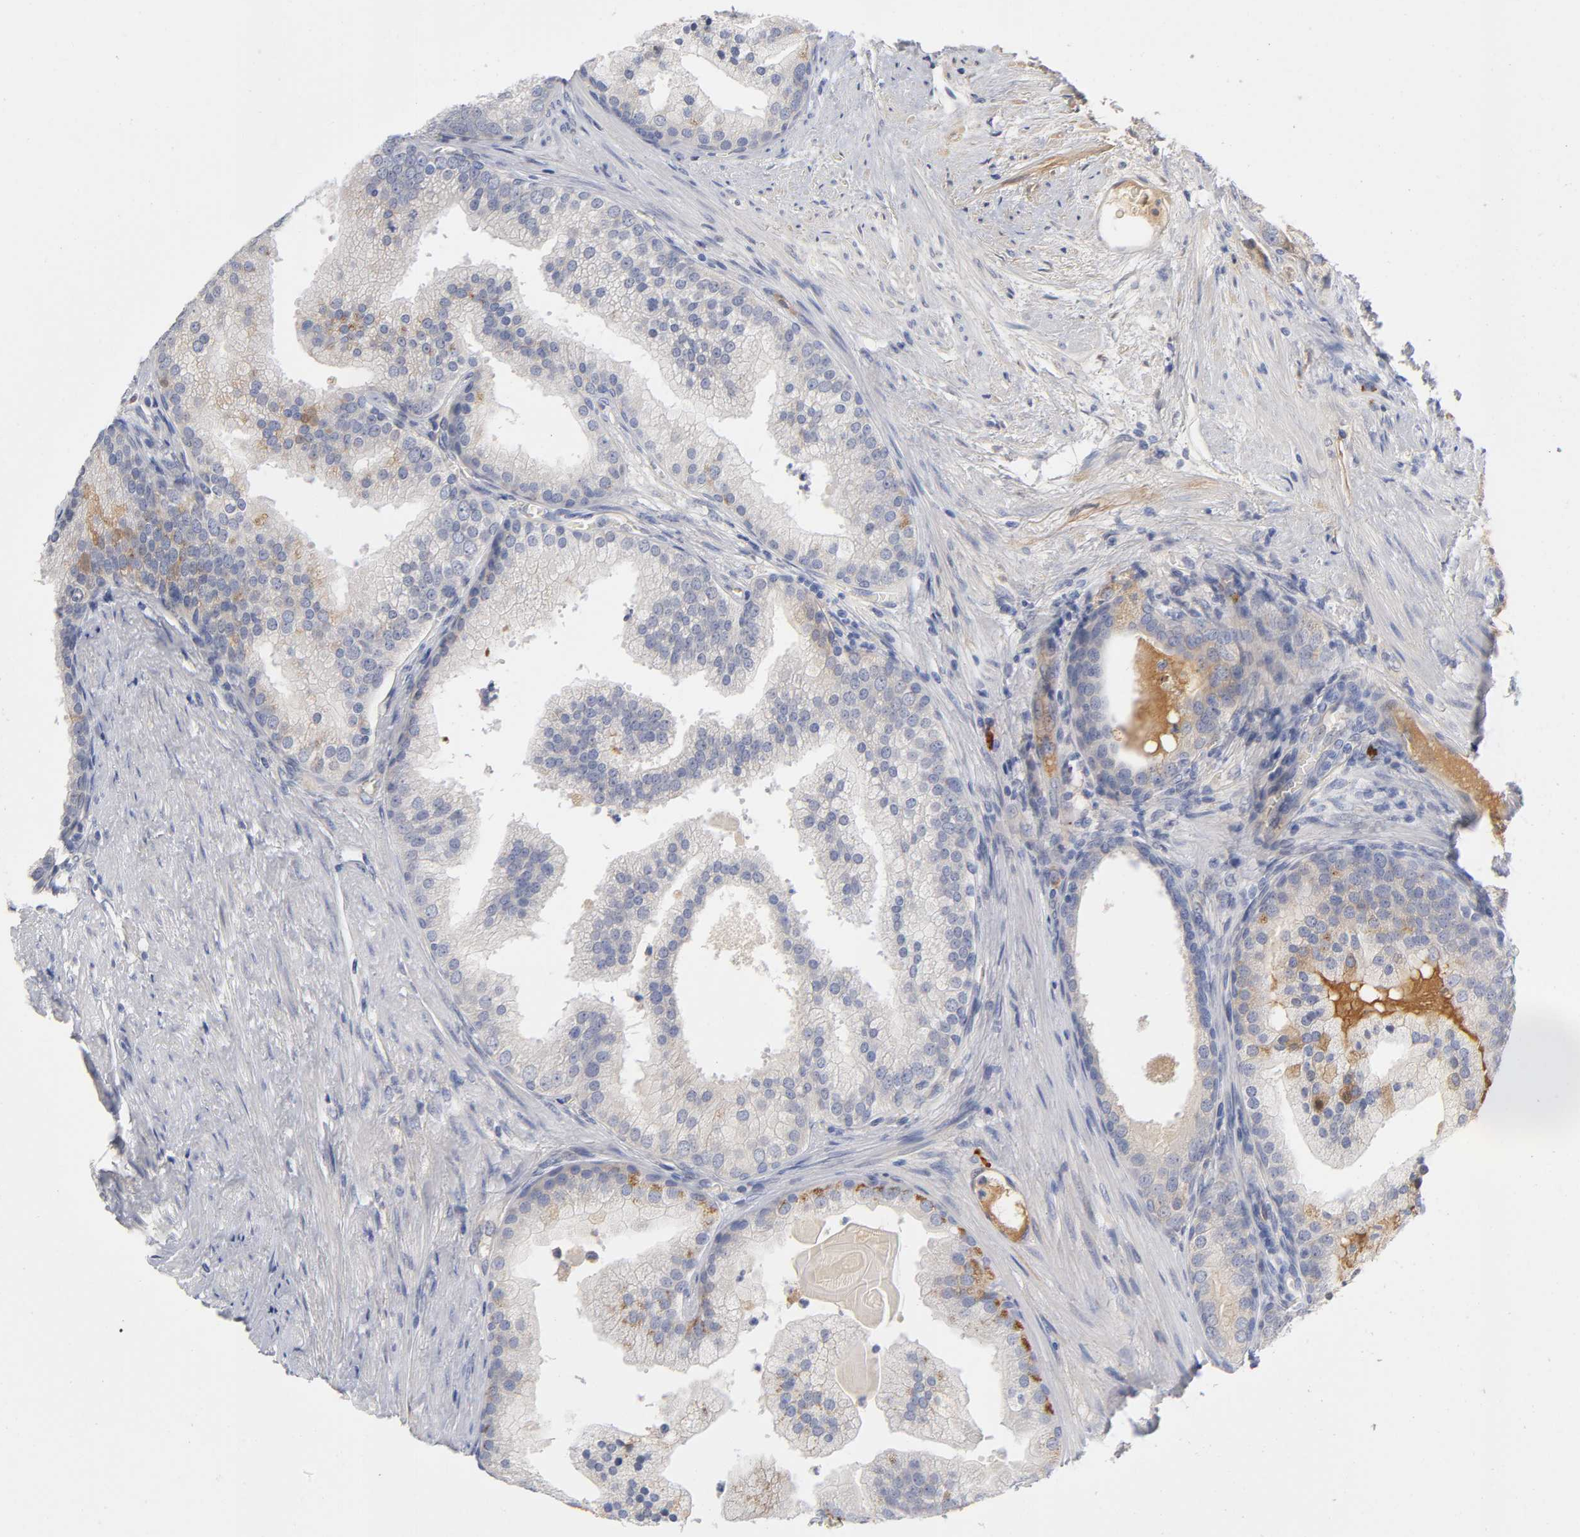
{"staining": {"intensity": "weak", "quantity": "25%-75%", "location": "cytoplasmic/membranous"}, "tissue": "prostate cancer", "cell_type": "Tumor cells", "image_type": "cancer", "snomed": [{"axis": "morphology", "description": "Adenocarcinoma, Low grade"}, {"axis": "topography", "description": "Prostate"}], "caption": "Immunohistochemical staining of adenocarcinoma (low-grade) (prostate) demonstrates low levels of weak cytoplasmic/membranous protein positivity in about 25%-75% of tumor cells.", "gene": "NOVA1", "patient": {"sex": "male", "age": 69}}